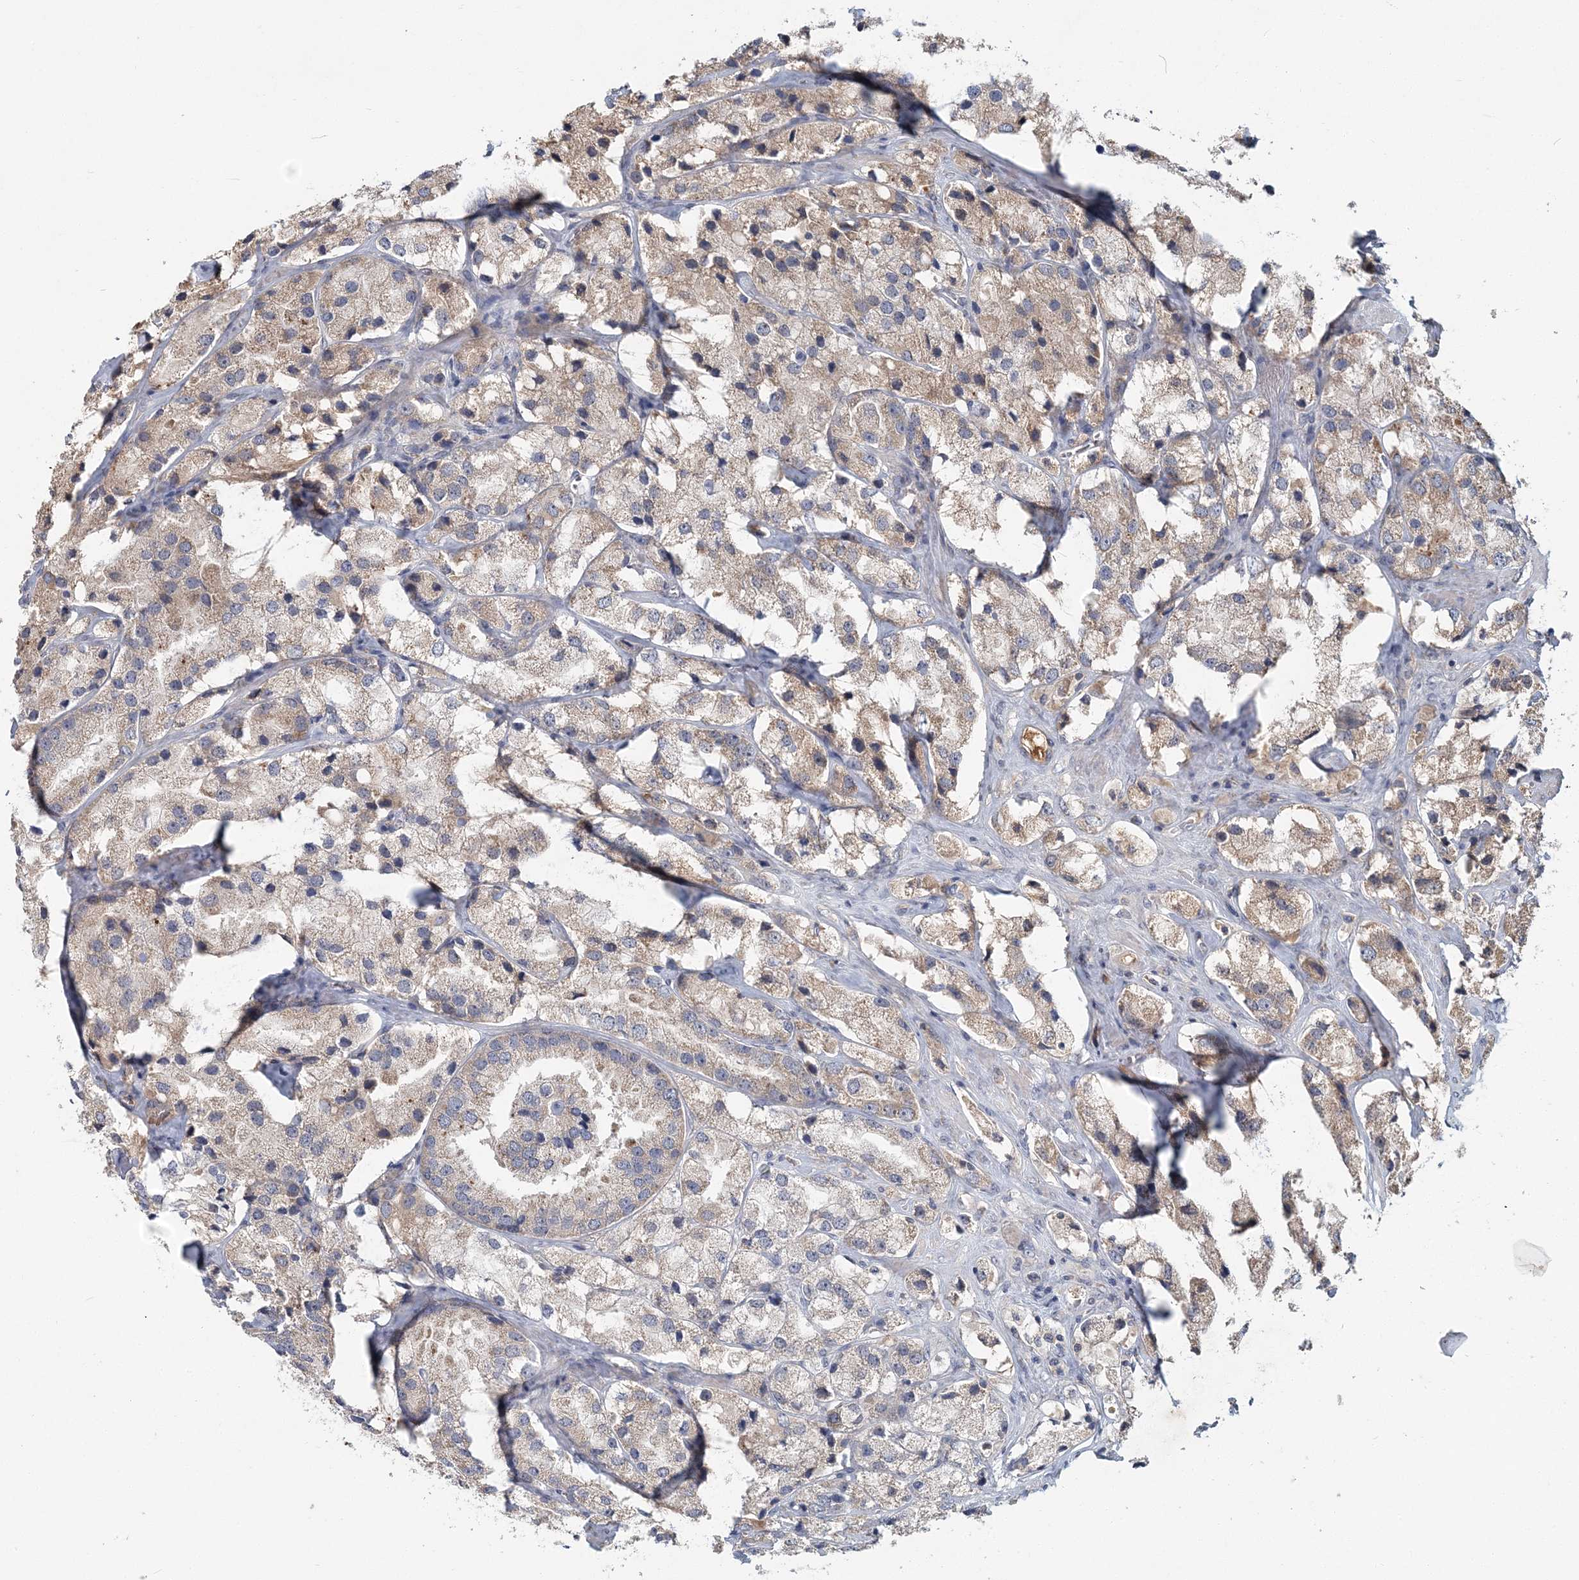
{"staining": {"intensity": "weak", "quantity": "25%-75%", "location": "cytoplasmic/membranous"}, "tissue": "prostate cancer", "cell_type": "Tumor cells", "image_type": "cancer", "snomed": [{"axis": "morphology", "description": "Adenocarcinoma, High grade"}, {"axis": "topography", "description": "Prostate"}], "caption": "Immunohistochemistry (IHC) of human prostate adenocarcinoma (high-grade) displays low levels of weak cytoplasmic/membranous positivity in about 25%-75% of tumor cells.", "gene": "RNF25", "patient": {"sex": "male", "age": 66}}